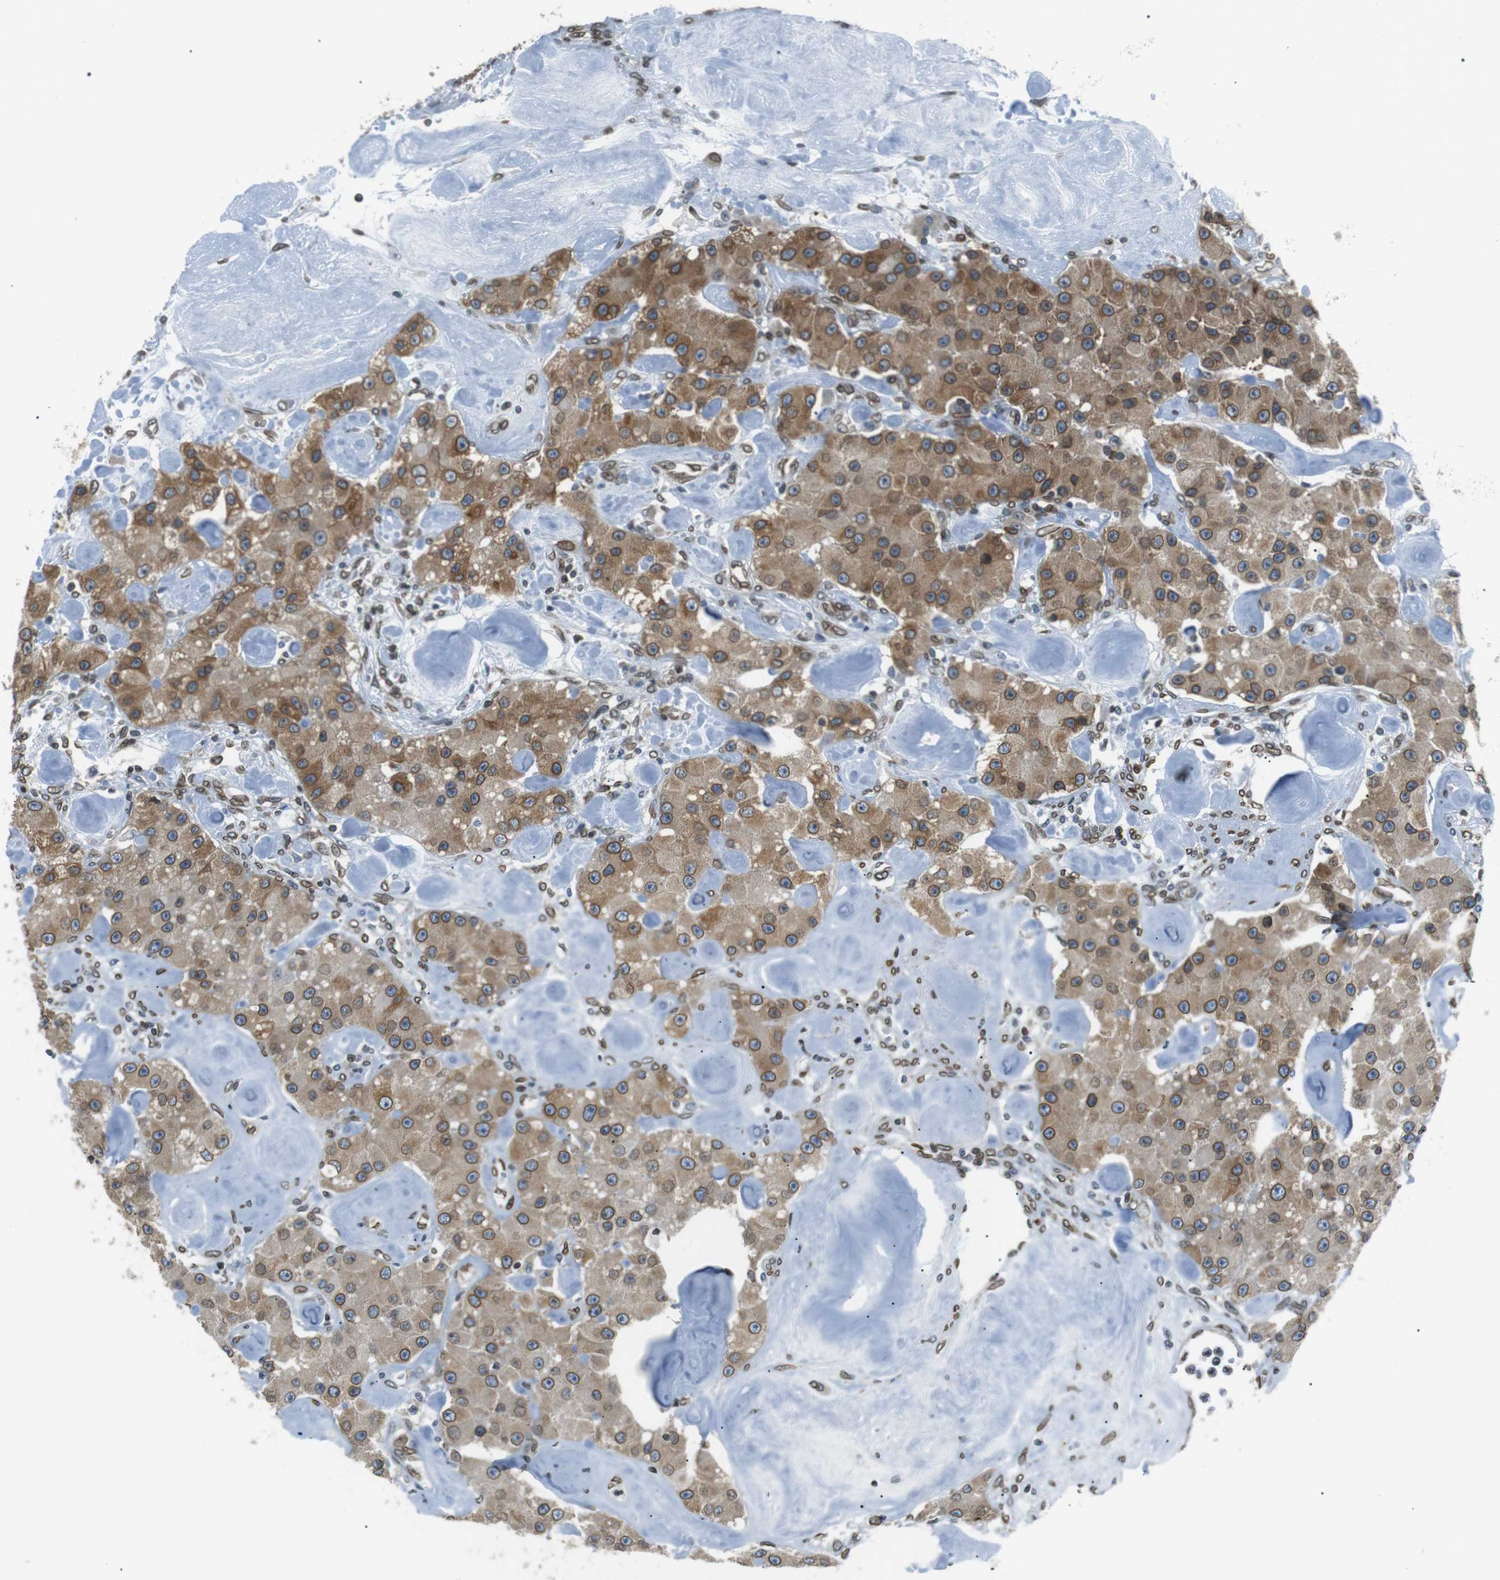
{"staining": {"intensity": "moderate", "quantity": ">75%", "location": "cytoplasmic/membranous,nuclear"}, "tissue": "carcinoid", "cell_type": "Tumor cells", "image_type": "cancer", "snomed": [{"axis": "morphology", "description": "Carcinoid, malignant, NOS"}, {"axis": "topography", "description": "Pancreas"}], "caption": "Moderate cytoplasmic/membranous and nuclear protein expression is present in approximately >75% of tumor cells in carcinoid.", "gene": "TMX4", "patient": {"sex": "male", "age": 41}}